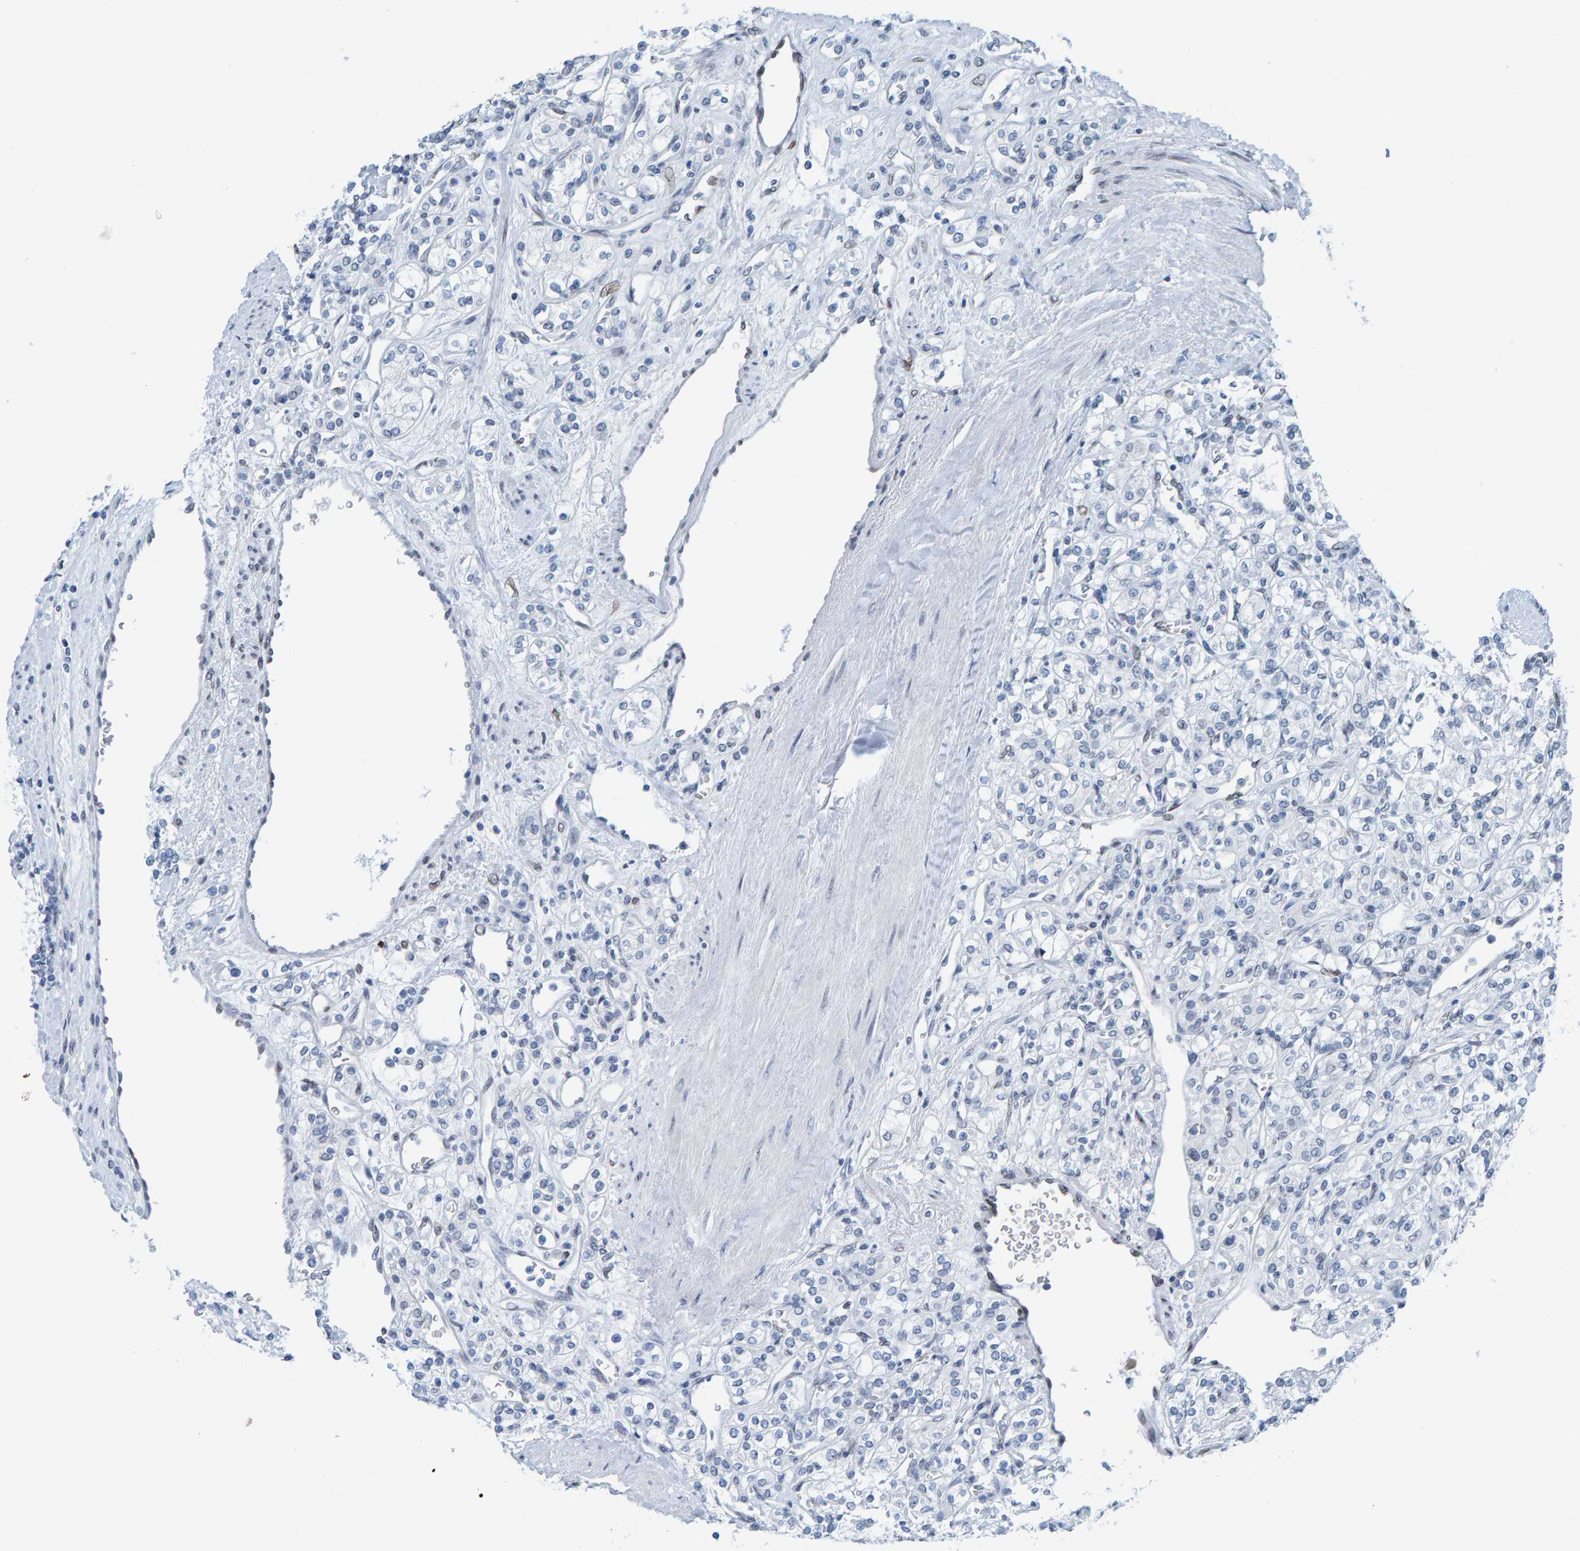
{"staining": {"intensity": "negative", "quantity": "none", "location": "none"}, "tissue": "renal cancer", "cell_type": "Tumor cells", "image_type": "cancer", "snomed": [{"axis": "morphology", "description": "Adenocarcinoma, NOS"}, {"axis": "topography", "description": "Kidney"}], "caption": "A micrograph of human renal cancer (adenocarcinoma) is negative for staining in tumor cells.", "gene": "LMNB2", "patient": {"sex": "male", "age": 77}}